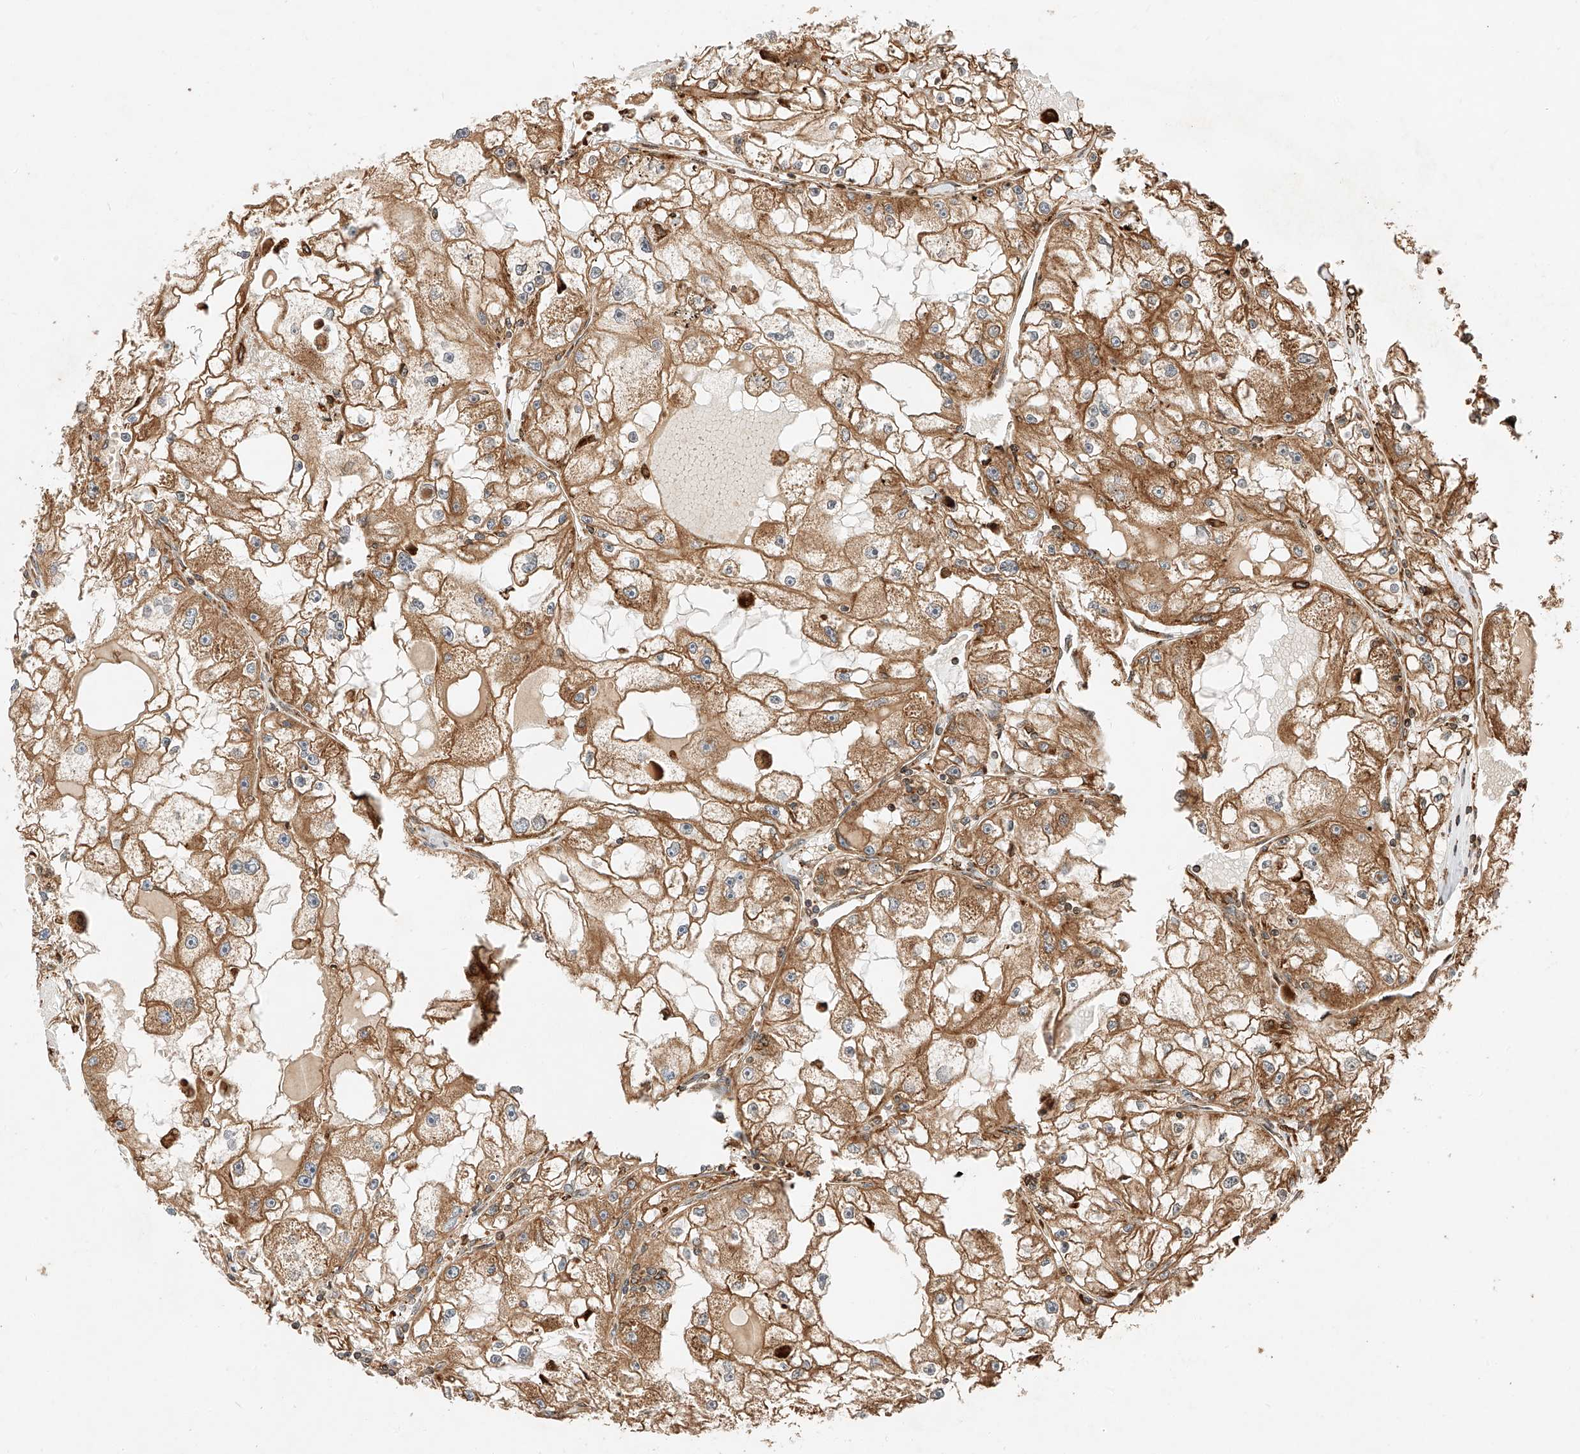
{"staining": {"intensity": "moderate", "quantity": ">75%", "location": "cytoplasmic/membranous"}, "tissue": "renal cancer", "cell_type": "Tumor cells", "image_type": "cancer", "snomed": [{"axis": "morphology", "description": "Adenocarcinoma, NOS"}, {"axis": "topography", "description": "Kidney"}], "caption": "The photomicrograph exhibits a brown stain indicating the presence of a protein in the cytoplasmic/membranous of tumor cells in renal cancer (adenocarcinoma). Nuclei are stained in blue.", "gene": "ZNF84", "patient": {"sex": "male", "age": 56}}